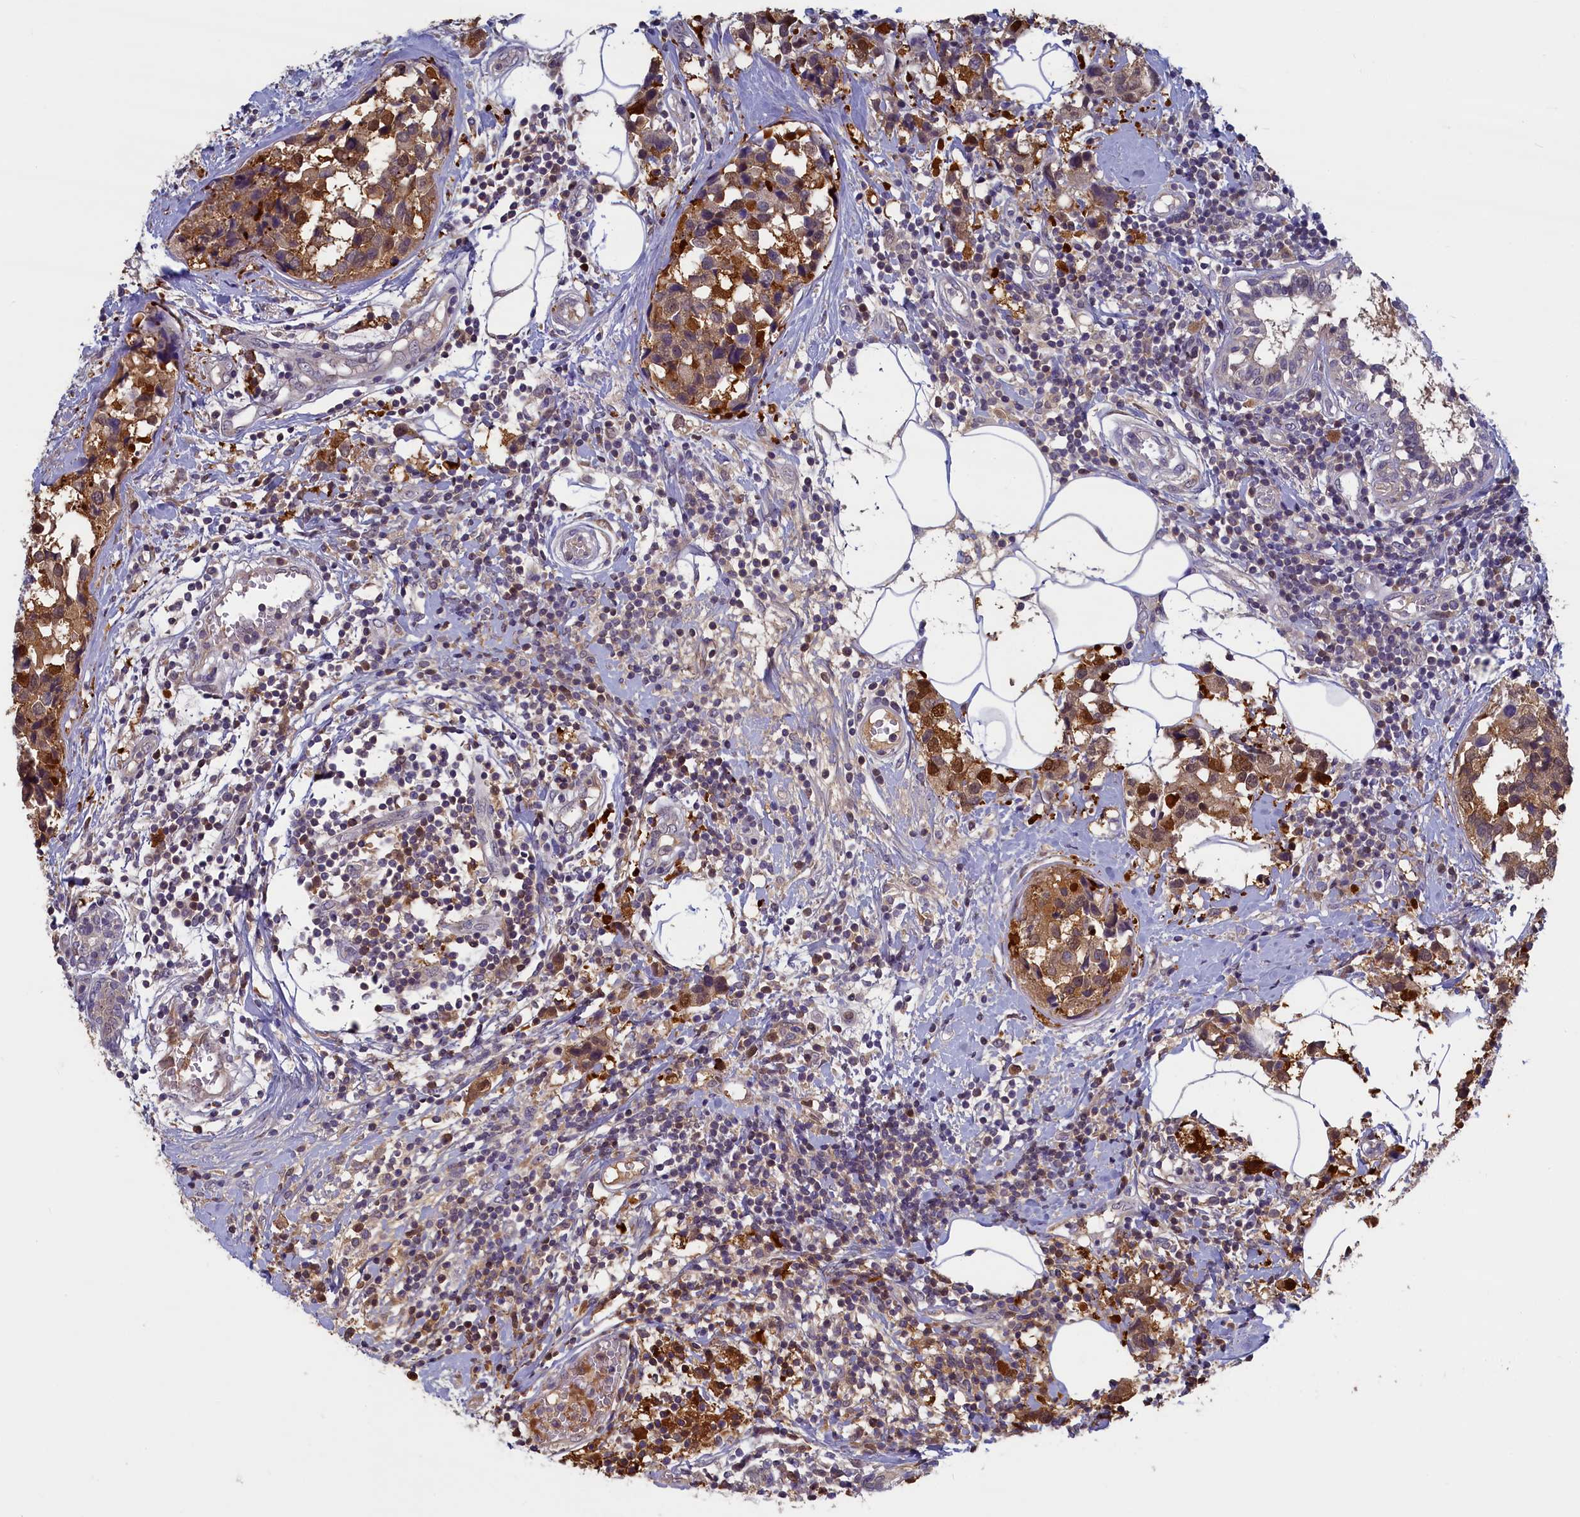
{"staining": {"intensity": "strong", "quantity": ">75%", "location": "cytoplasmic/membranous,nuclear"}, "tissue": "breast cancer", "cell_type": "Tumor cells", "image_type": "cancer", "snomed": [{"axis": "morphology", "description": "Lobular carcinoma"}, {"axis": "topography", "description": "Breast"}], "caption": "This histopathology image displays IHC staining of human lobular carcinoma (breast), with high strong cytoplasmic/membranous and nuclear expression in about >75% of tumor cells.", "gene": "UCHL3", "patient": {"sex": "female", "age": 59}}